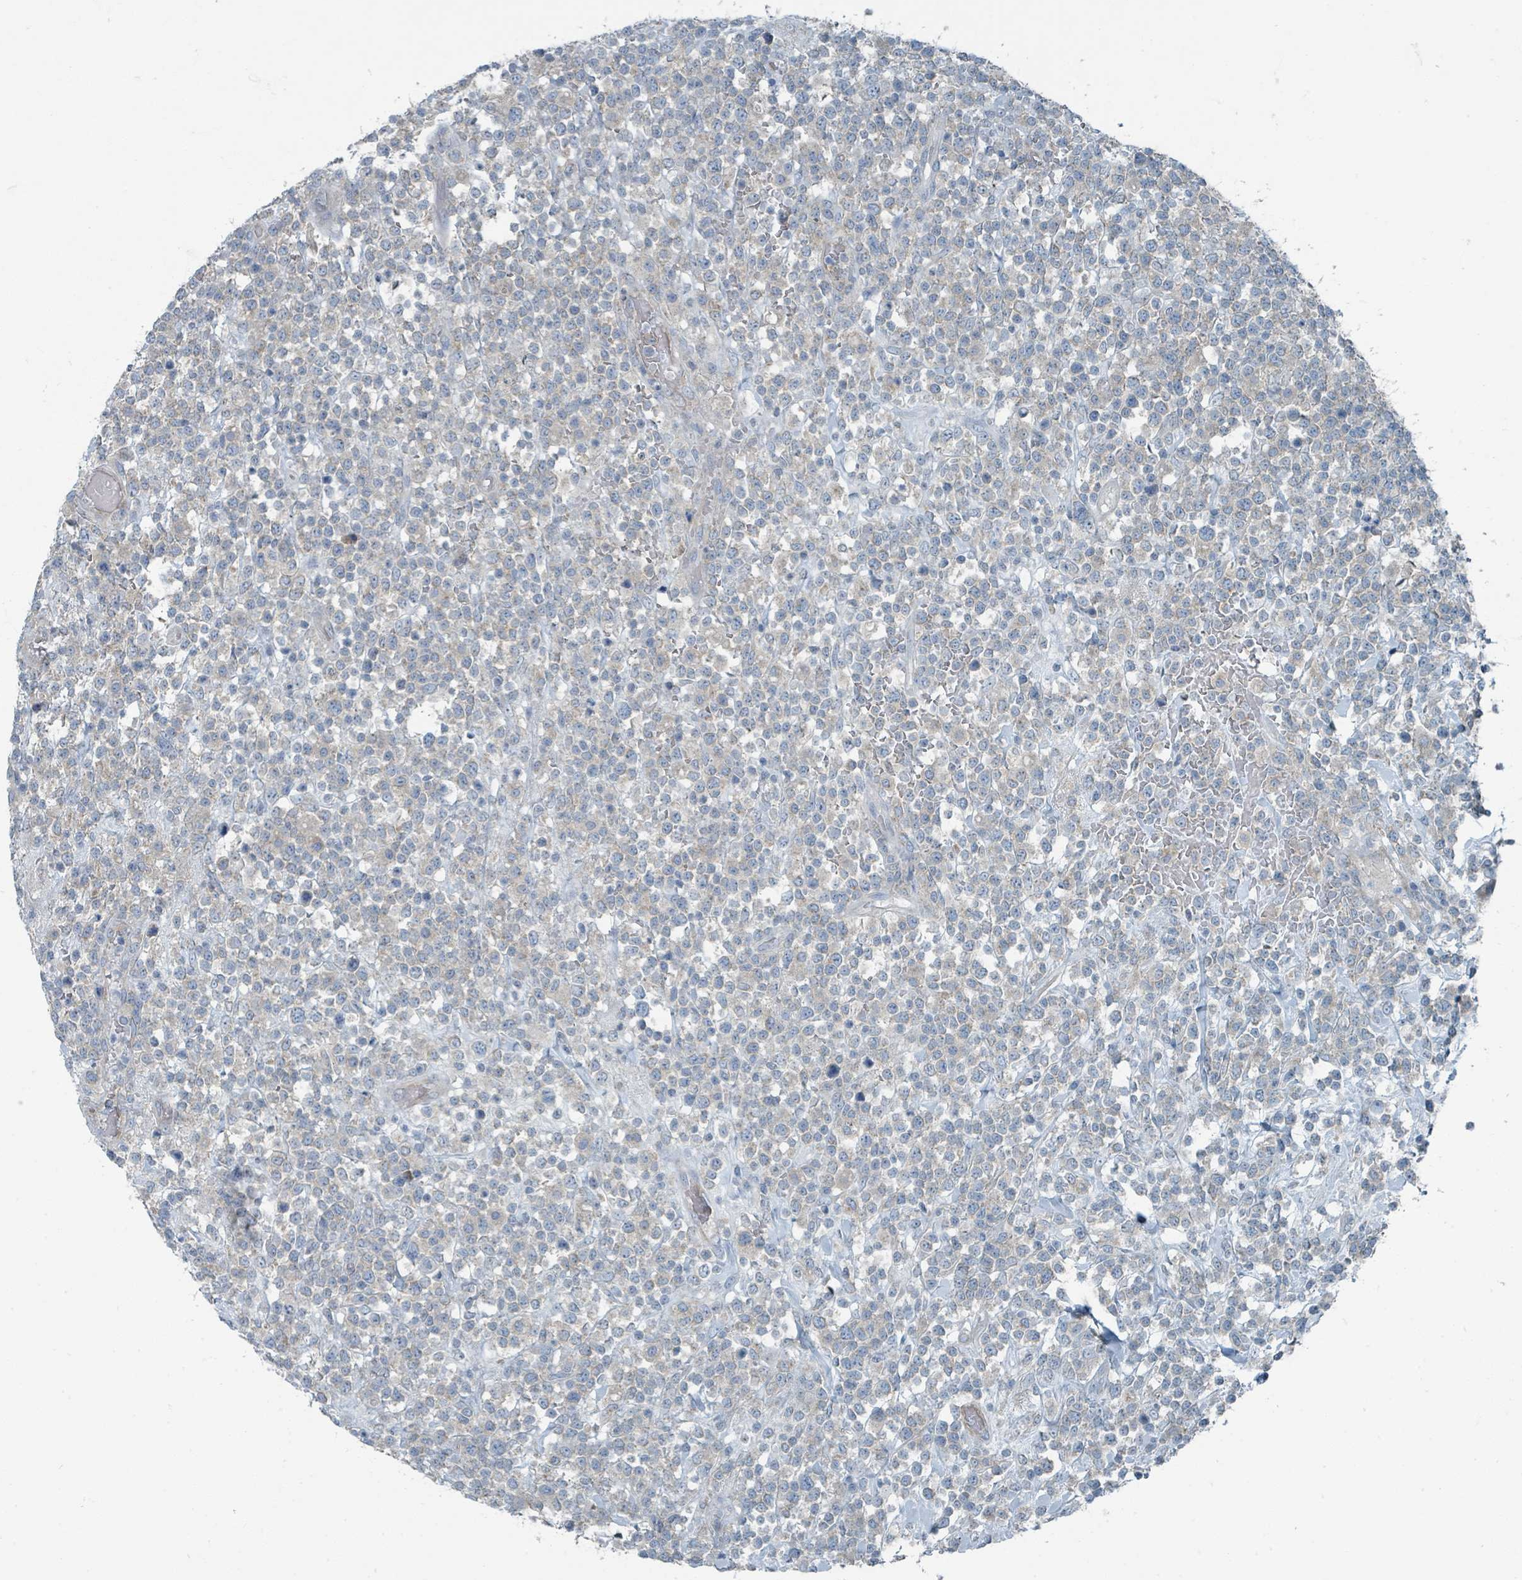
{"staining": {"intensity": "negative", "quantity": "none", "location": "none"}, "tissue": "lymphoma", "cell_type": "Tumor cells", "image_type": "cancer", "snomed": [{"axis": "morphology", "description": "Malignant lymphoma, non-Hodgkin's type, High grade"}, {"axis": "topography", "description": "Colon"}], "caption": "Immunohistochemistry of malignant lymphoma, non-Hodgkin's type (high-grade) displays no expression in tumor cells.", "gene": "RASA4", "patient": {"sex": "female", "age": 53}}